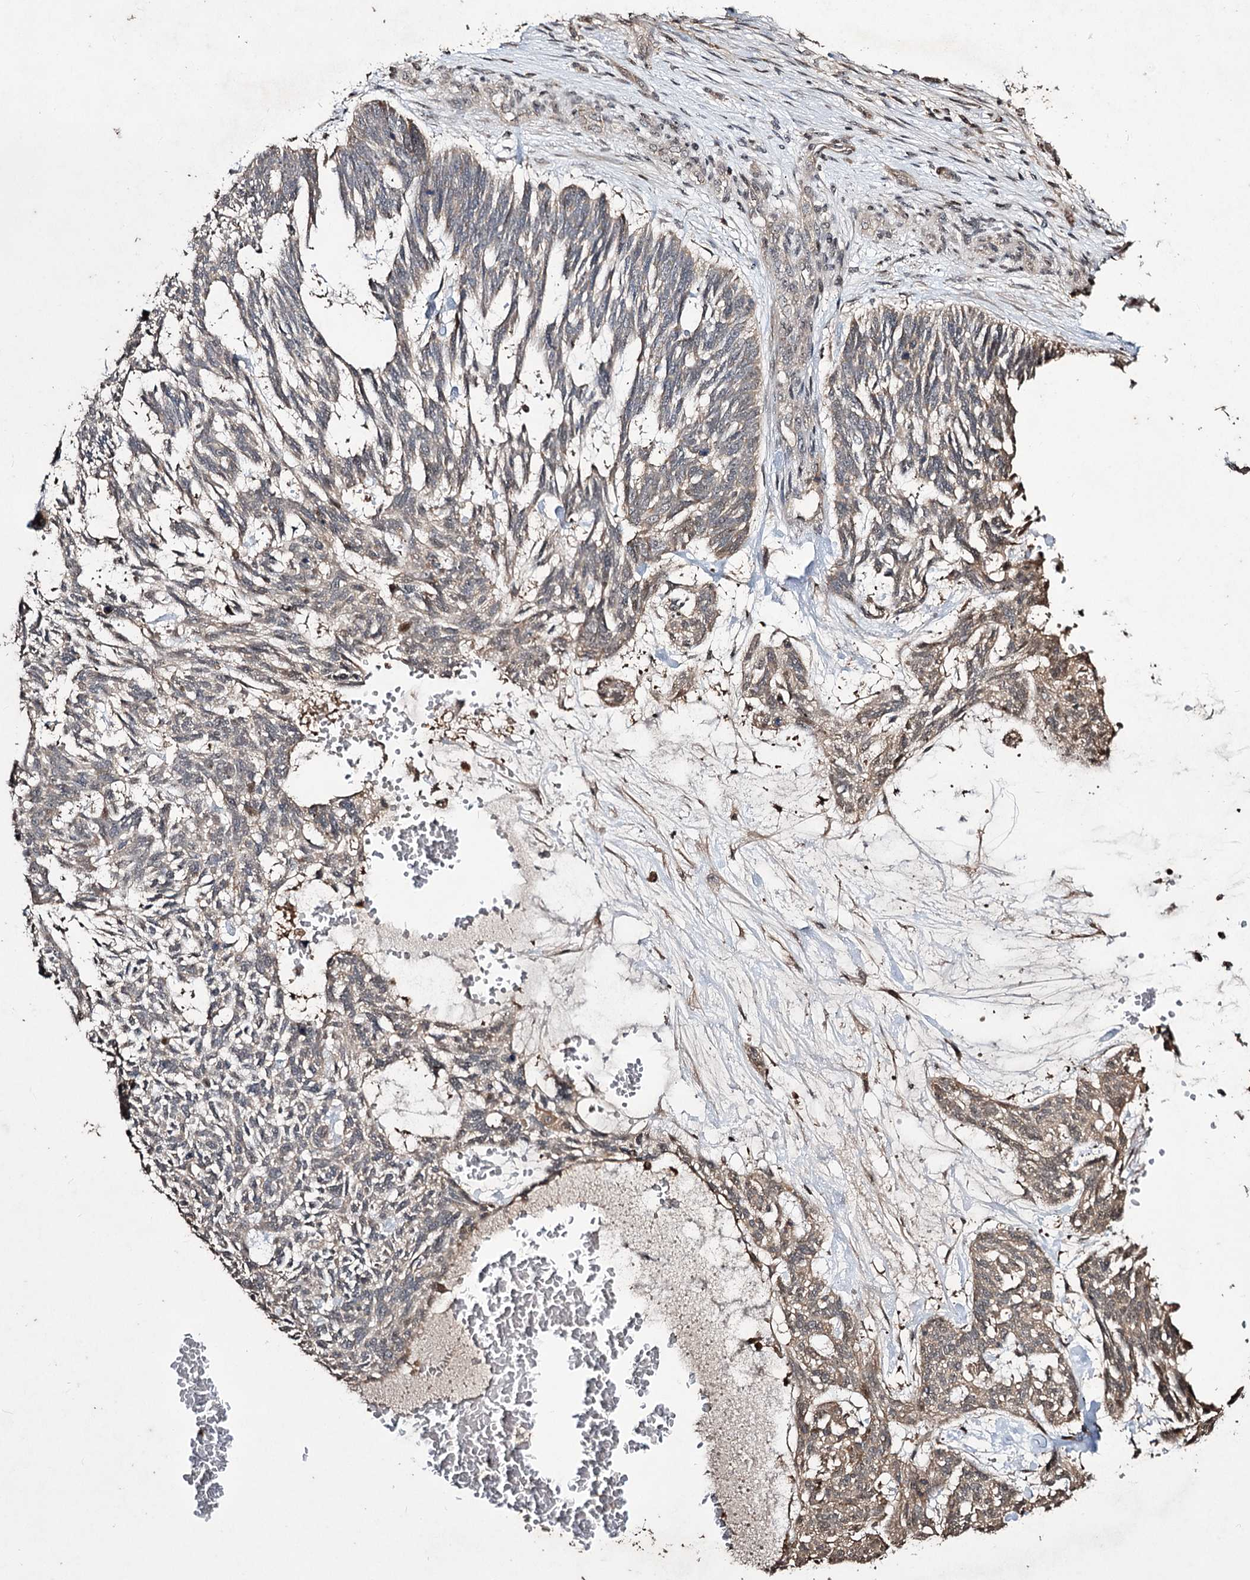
{"staining": {"intensity": "negative", "quantity": "none", "location": "none"}, "tissue": "skin cancer", "cell_type": "Tumor cells", "image_type": "cancer", "snomed": [{"axis": "morphology", "description": "Basal cell carcinoma"}, {"axis": "topography", "description": "Skin"}], "caption": "Immunohistochemistry (IHC) image of human skin cancer stained for a protein (brown), which displays no expression in tumor cells.", "gene": "CPNE8", "patient": {"sex": "male", "age": 88}}